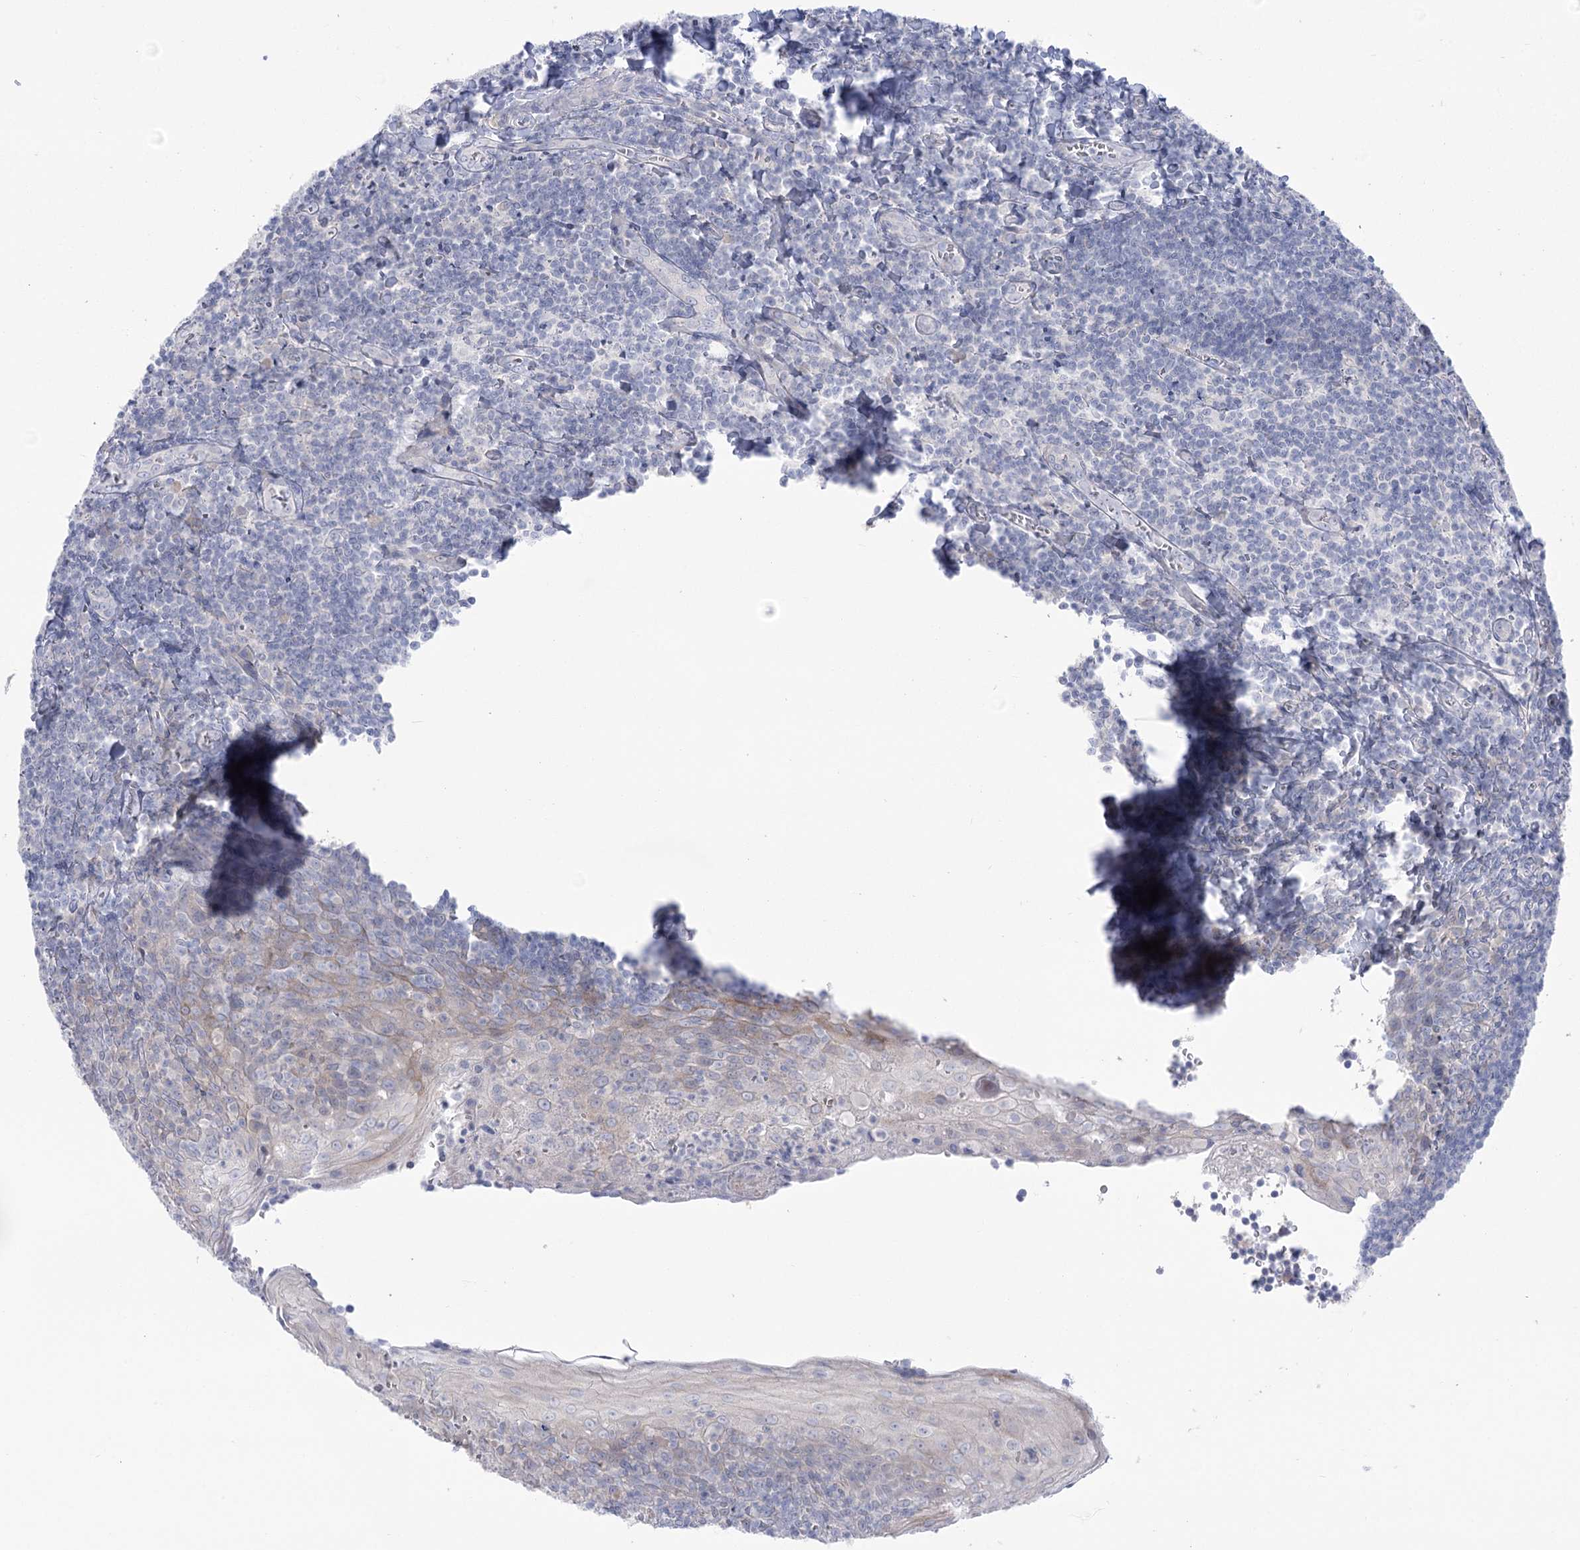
{"staining": {"intensity": "negative", "quantity": "none", "location": "none"}, "tissue": "tonsil", "cell_type": "Germinal center cells", "image_type": "normal", "snomed": [{"axis": "morphology", "description": "Normal tissue, NOS"}, {"axis": "topography", "description": "Tonsil"}], "caption": "IHC of unremarkable human tonsil exhibits no expression in germinal center cells.", "gene": "SIAE", "patient": {"sex": "male", "age": 27}}